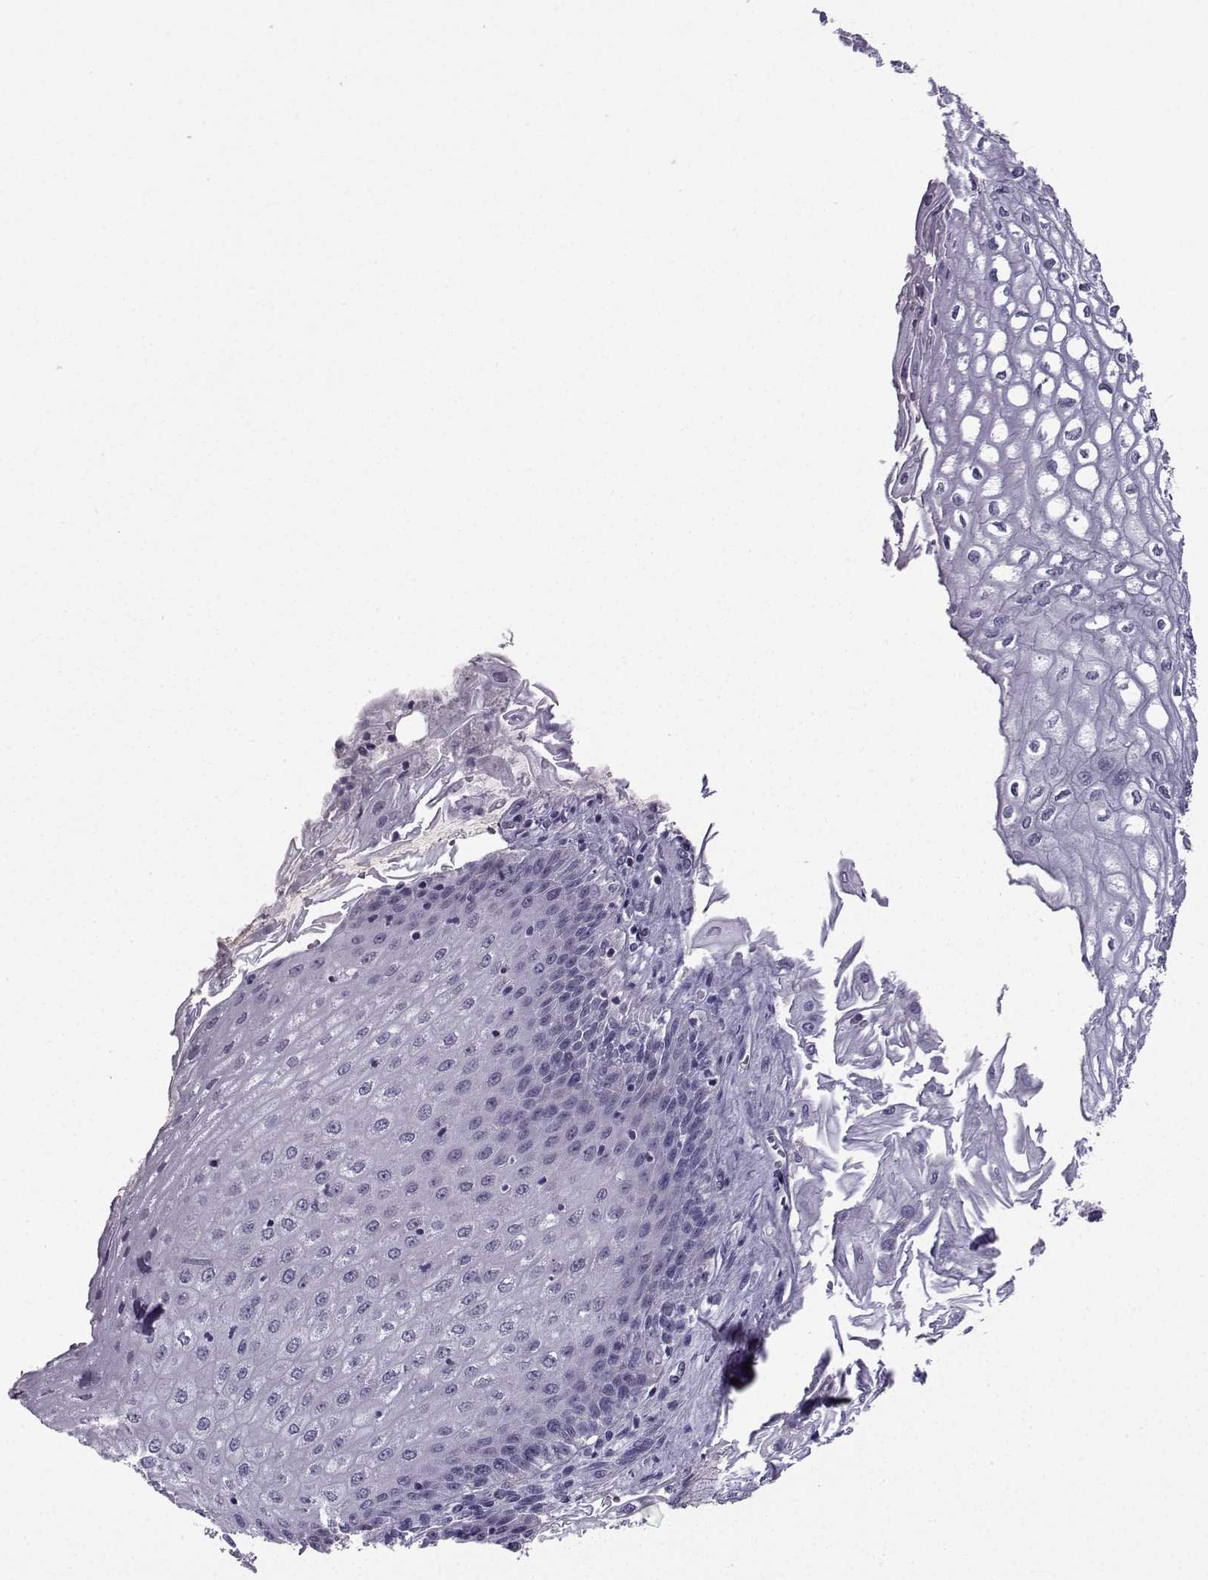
{"staining": {"intensity": "negative", "quantity": "none", "location": "none"}, "tissue": "esophagus", "cell_type": "Squamous epithelial cells", "image_type": "normal", "snomed": [{"axis": "morphology", "description": "Normal tissue, NOS"}, {"axis": "topography", "description": "Esophagus"}], "caption": "Benign esophagus was stained to show a protein in brown. There is no significant staining in squamous epithelial cells. (Stains: DAB (3,3'-diaminobenzidine) immunohistochemistry (IHC) with hematoxylin counter stain, Microscopy: brightfield microscopy at high magnification).", "gene": "CFAP53", "patient": {"sex": "male", "age": 58}}